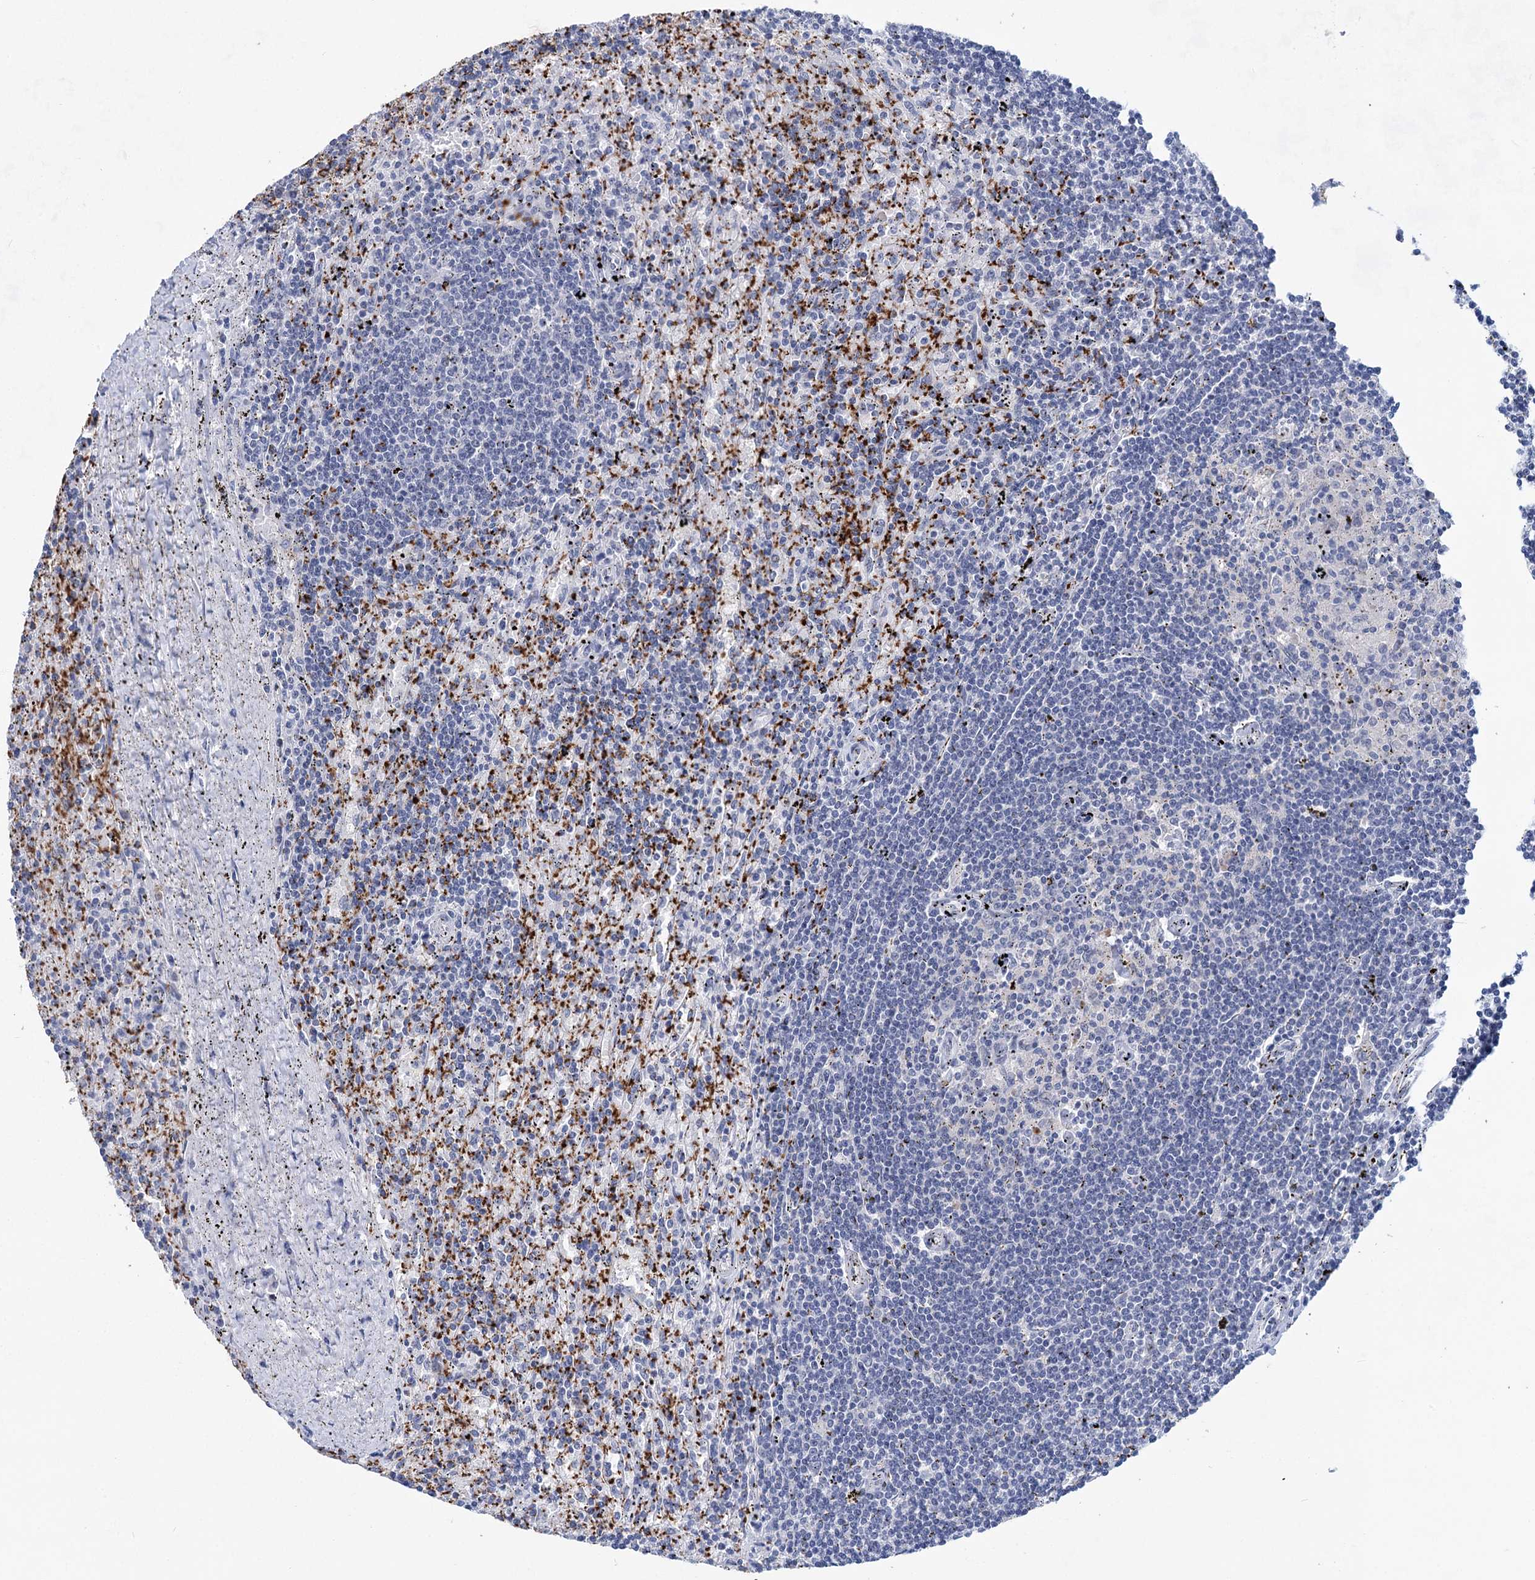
{"staining": {"intensity": "negative", "quantity": "none", "location": "none"}, "tissue": "lymphoma", "cell_type": "Tumor cells", "image_type": "cancer", "snomed": [{"axis": "morphology", "description": "Malignant lymphoma, non-Hodgkin's type, Low grade"}, {"axis": "topography", "description": "Spleen"}], "caption": "The image reveals no significant expression in tumor cells of low-grade malignant lymphoma, non-Hodgkin's type.", "gene": "MON2", "patient": {"sex": "male", "age": 76}}